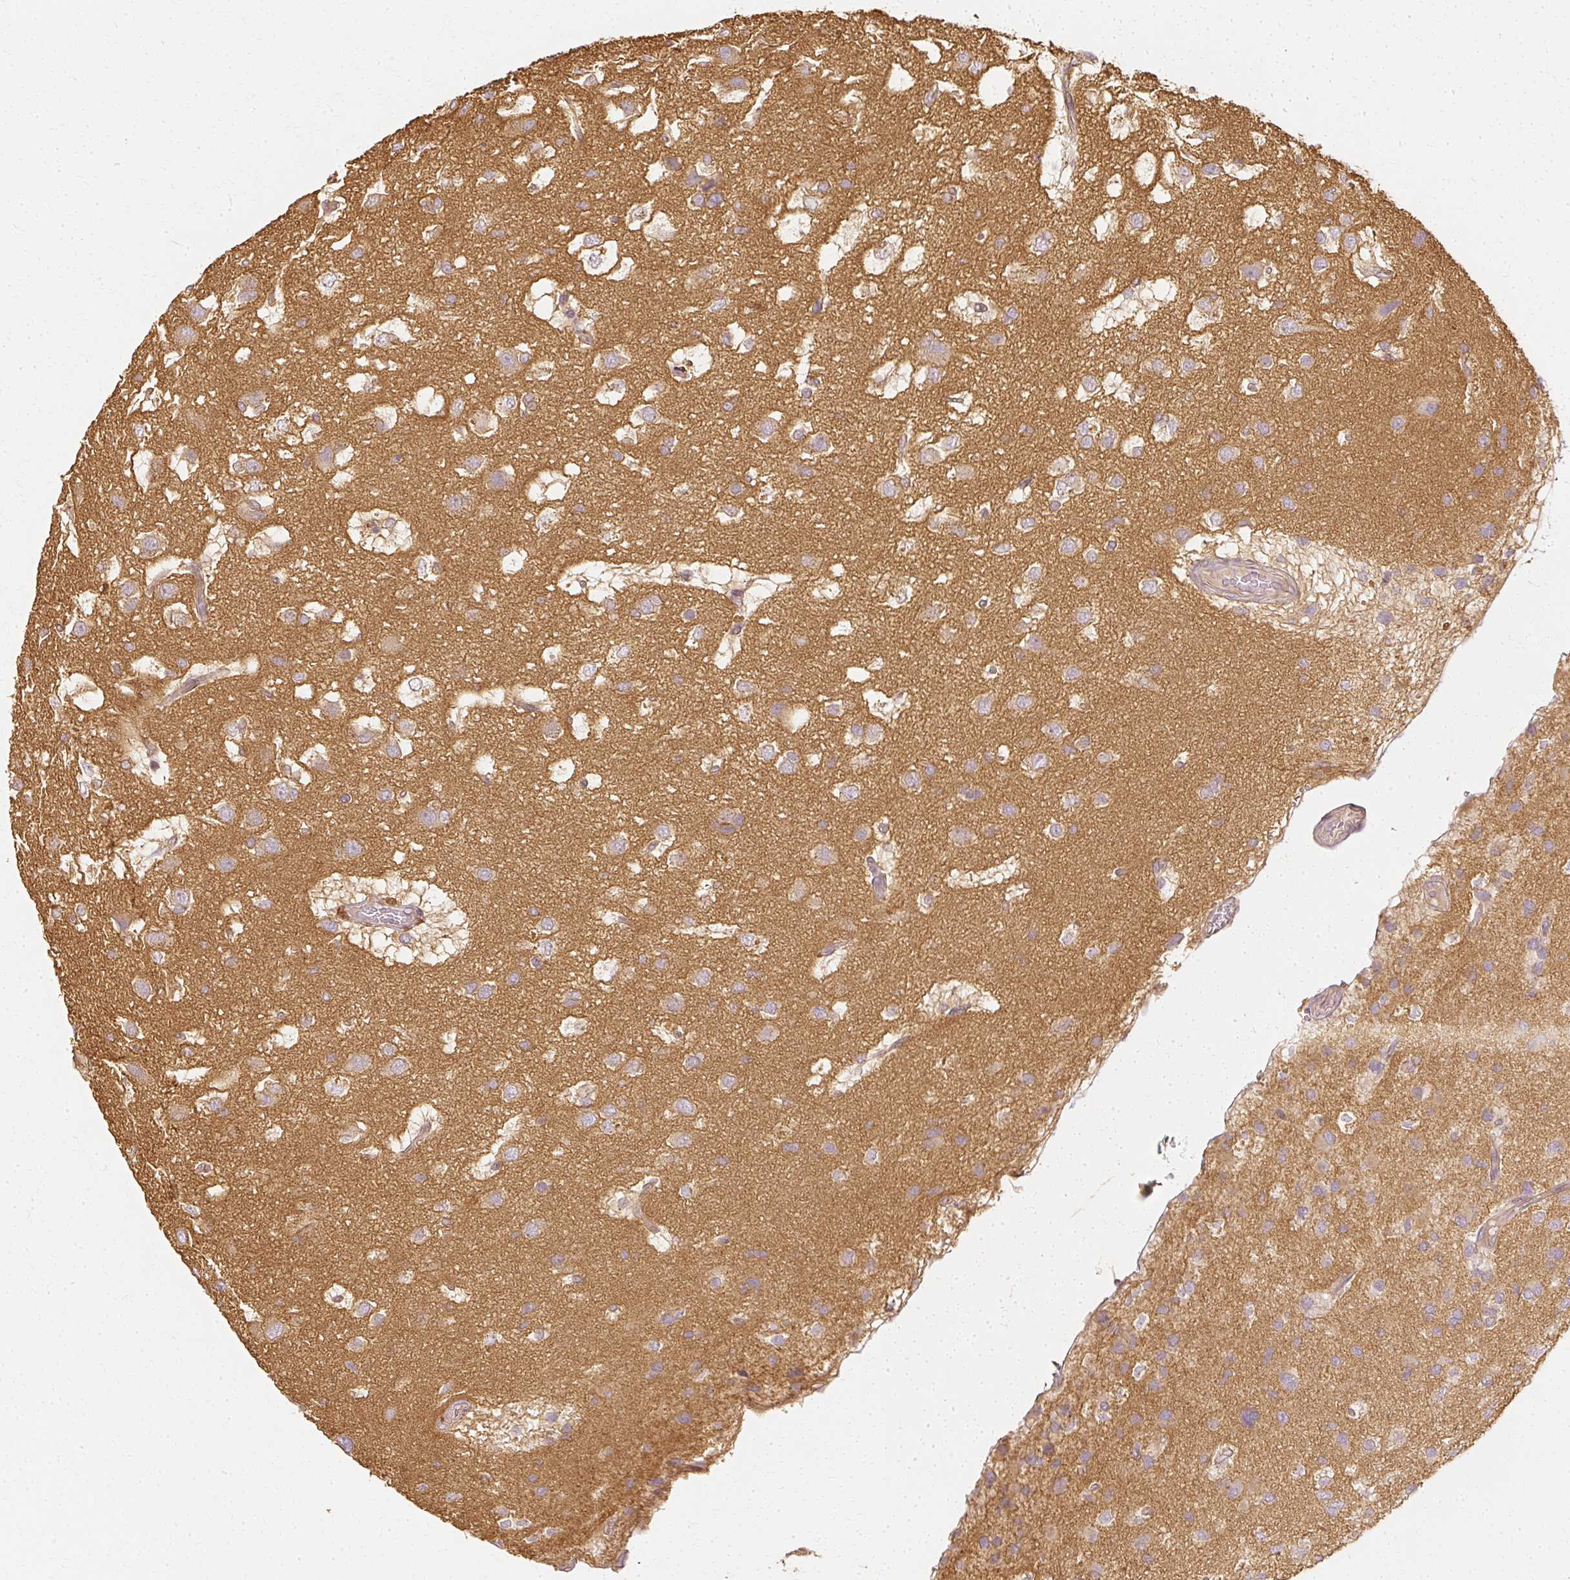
{"staining": {"intensity": "weak", "quantity": "25%-75%", "location": "cytoplasmic/membranous"}, "tissue": "glioma", "cell_type": "Tumor cells", "image_type": "cancer", "snomed": [{"axis": "morphology", "description": "Glioma, malignant, High grade"}, {"axis": "topography", "description": "Brain"}], "caption": "A photomicrograph of human malignant high-grade glioma stained for a protein shows weak cytoplasmic/membranous brown staining in tumor cells.", "gene": "GNAQ", "patient": {"sex": "male", "age": 53}}